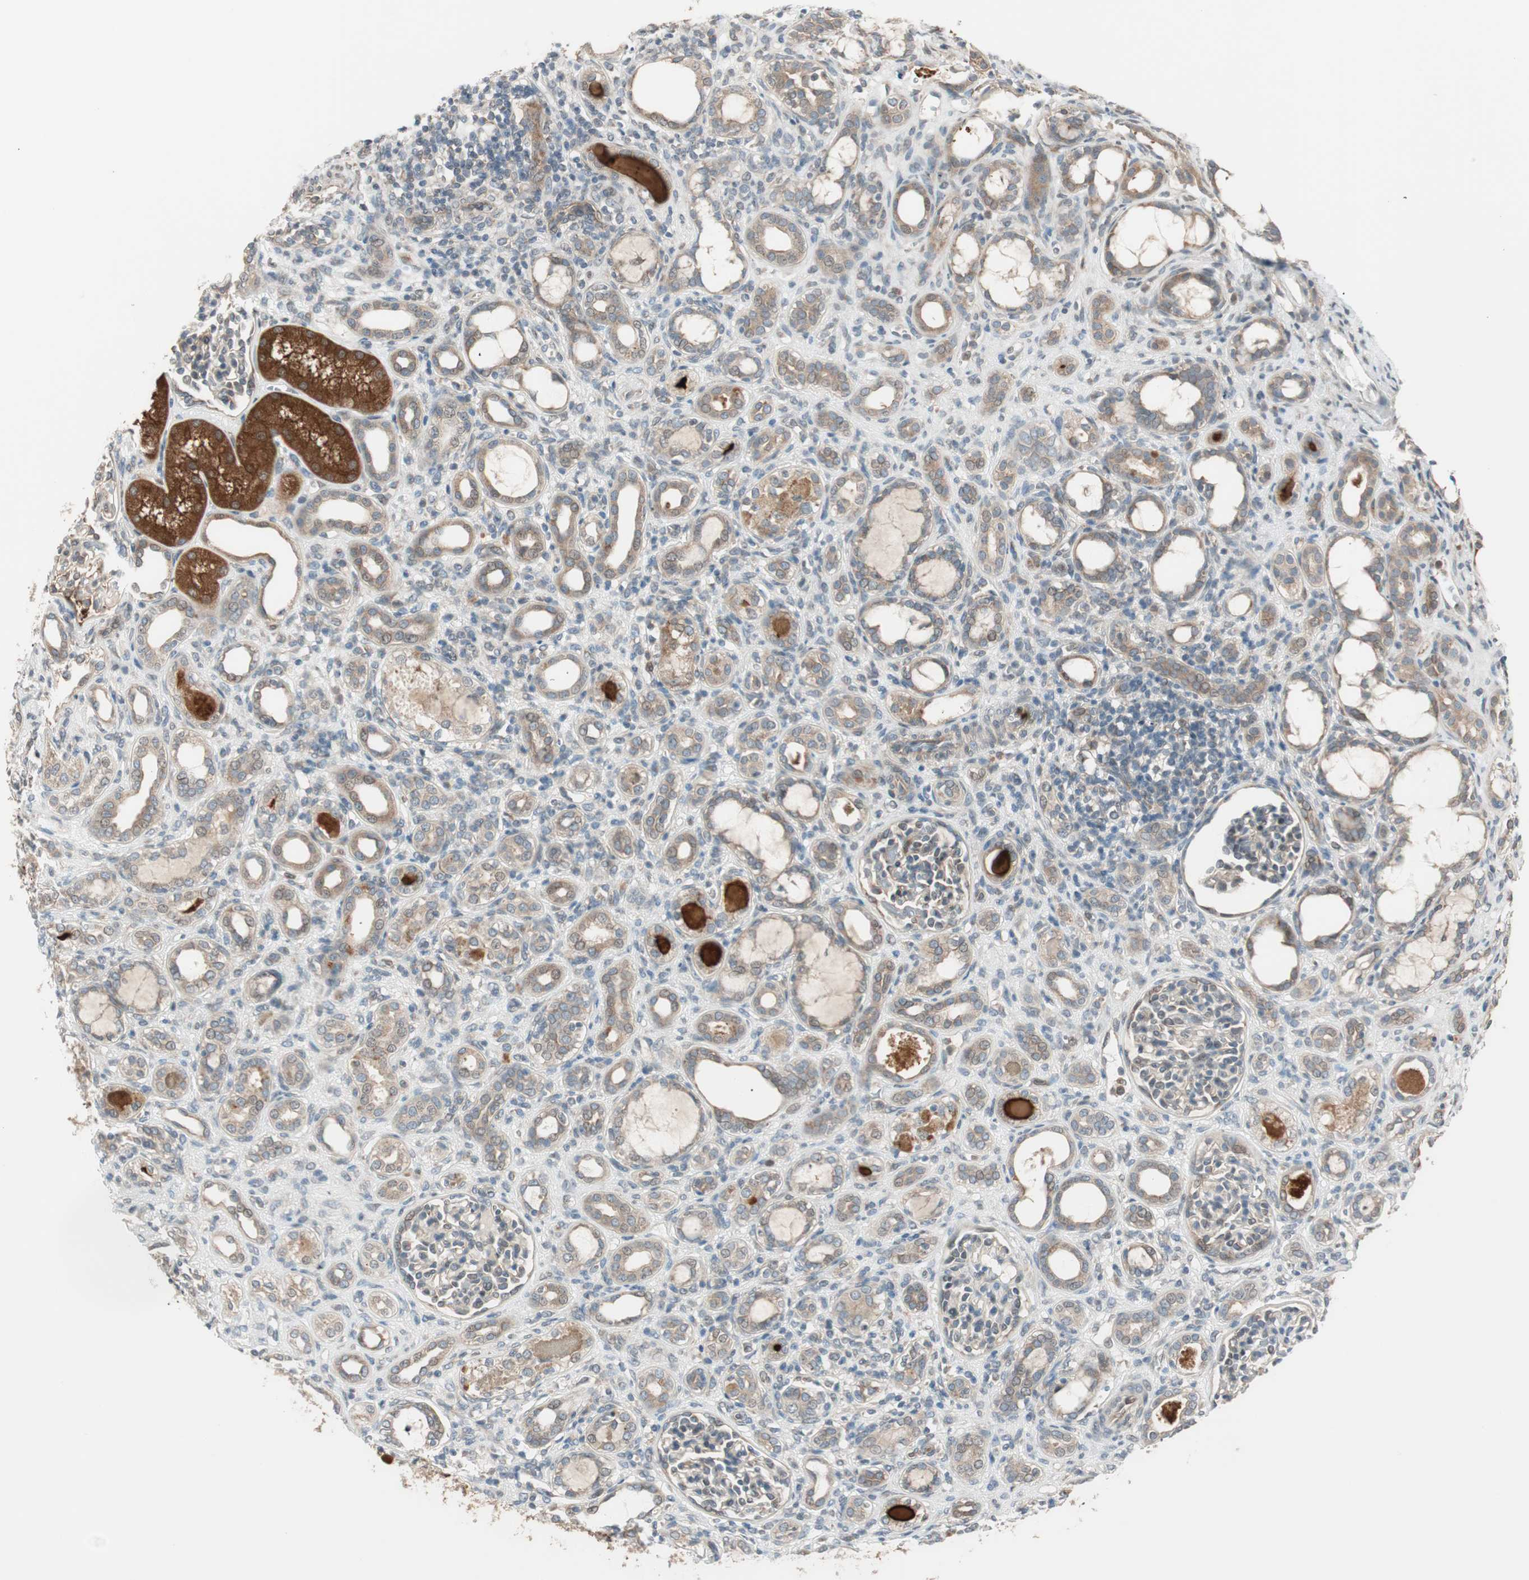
{"staining": {"intensity": "weak", "quantity": "<25%", "location": "cytoplasmic/membranous"}, "tissue": "kidney", "cell_type": "Cells in glomeruli", "image_type": "normal", "snomed": [{"axis": "morphology", "description": "Normal tissue, NOS"}, {"axis": "topography", "description": "Kidney"}], "caption": "High power microscopy histopathology image of an IHC image of normal kidney, revealing no significant positivity in cells in glomeruli. (DAB immunohistochemistry (IHC) with hematoxylin counter stain).", "gene": "CGRRF1", "patient": {"sex": "male", "age": 7}}